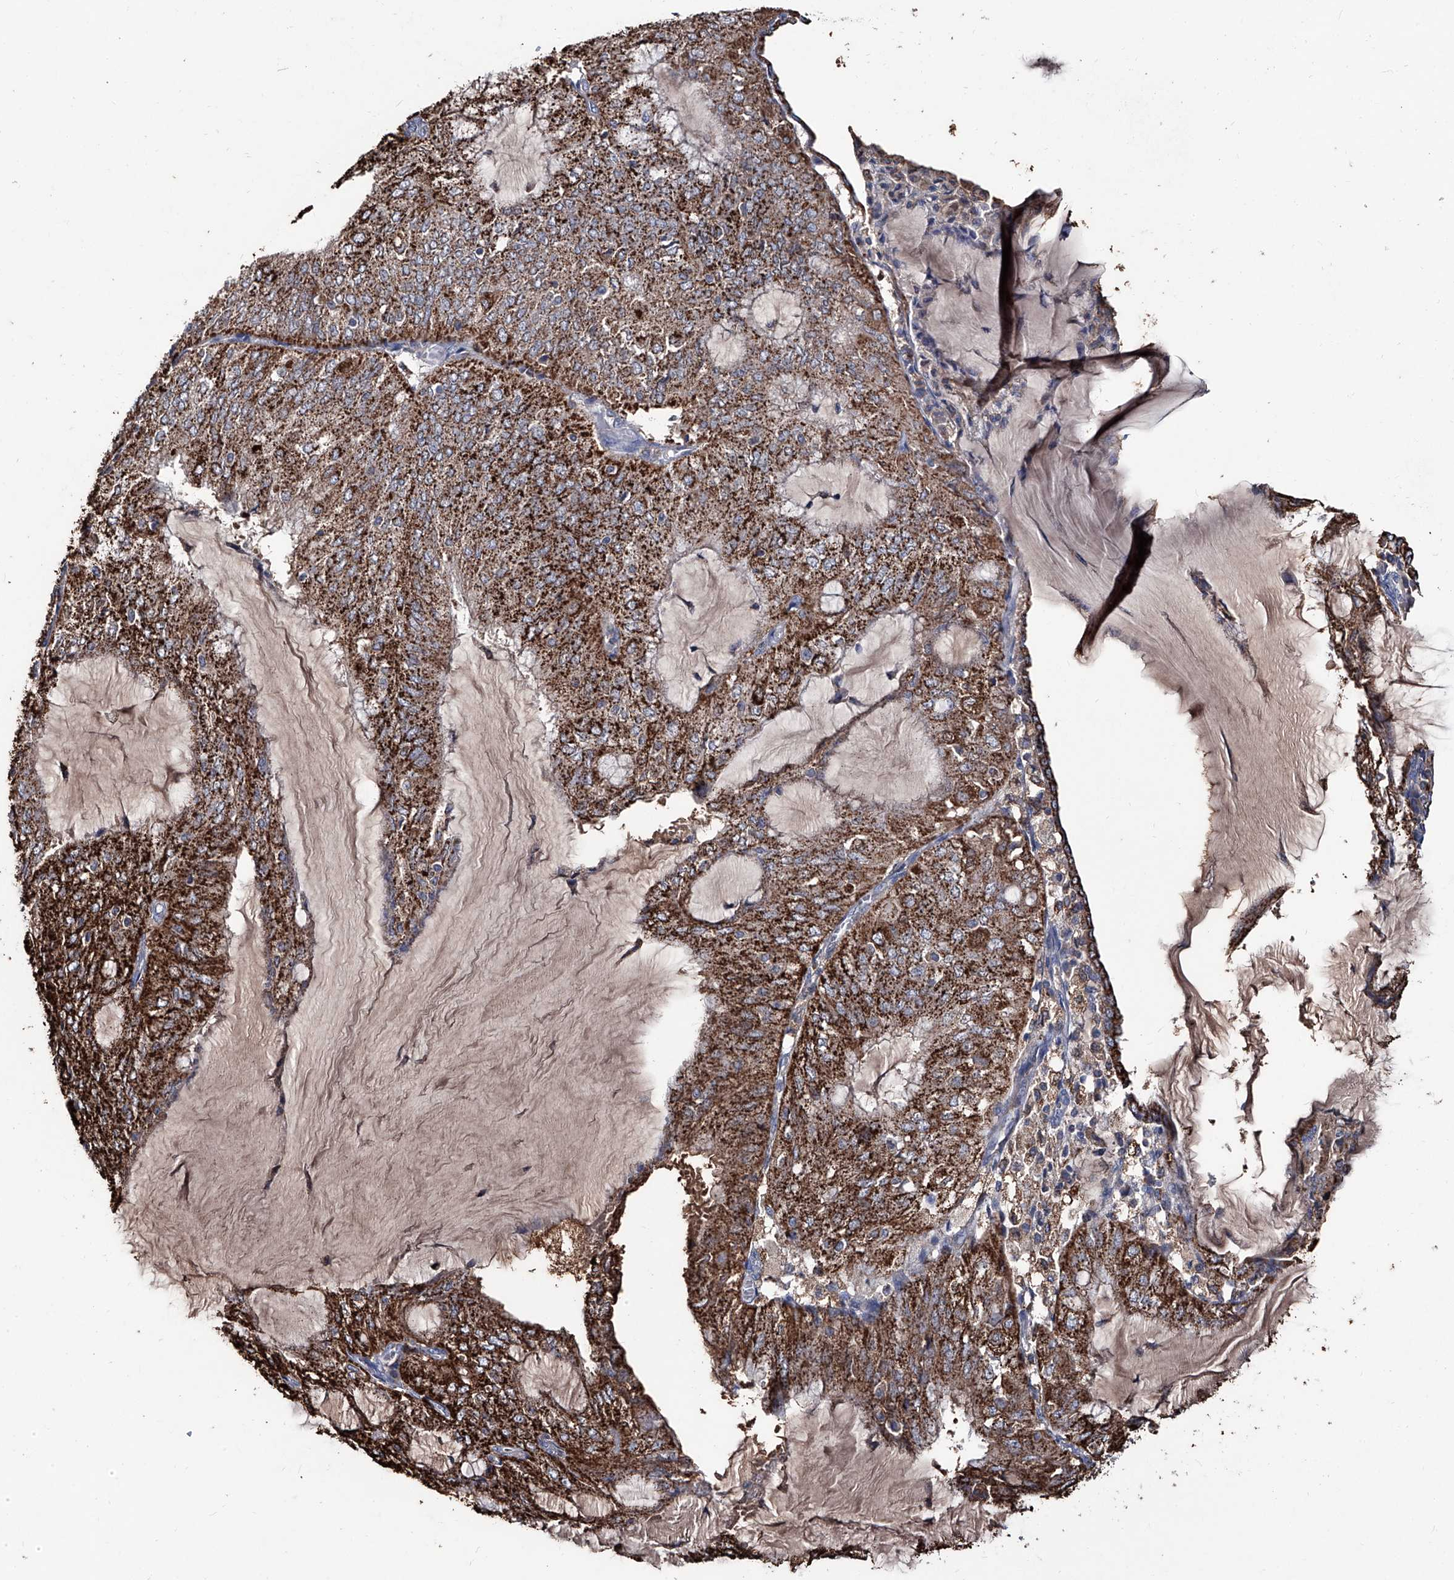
{"staining": {"intensity": "strong", "quantity": ">75%", "location": "cytoplasmic/membranous"}, "tissue": "endometrial cancer", "cell_type": "Tumor cells", "image_type": "cancer", "snomed": [{"axis": "morphology", "description": "Adenocarcinoma, NOS"}, {"axis": "topography", "description": "Endometrium"}], "caption": "A high-resolution photomicrograph shows IHC staining of endometrial cancer, which exhibits strong cytoplasmic/membranous expression in about >75% of tumor cells.", "gene": "NHS", "patient": {"sex": "female", "age": 81}}